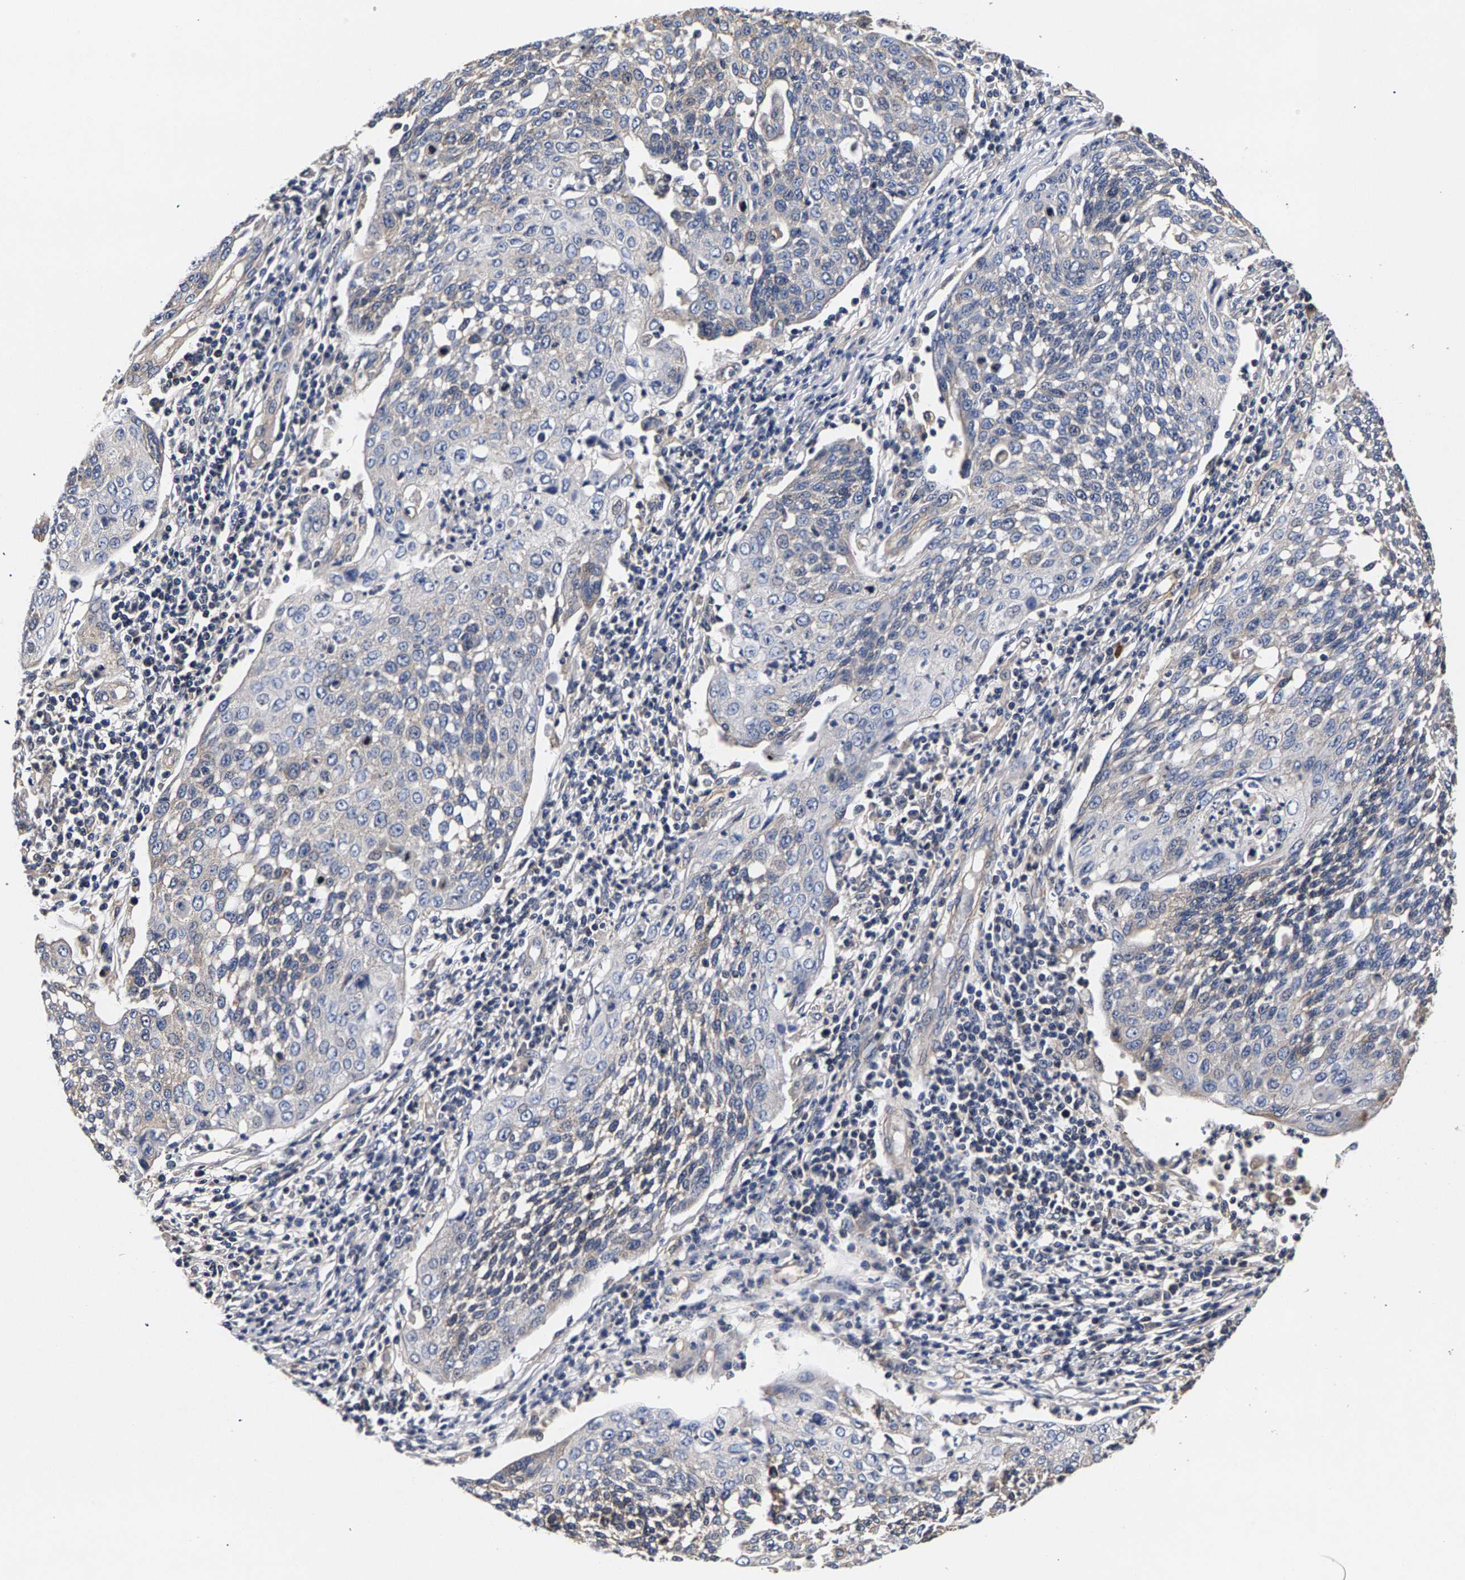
{"staining": {"intensity": "negative", "quantity": "none", "location": "none"}, "tissue": "cervical cancer", "cell_type": "Tumor cells", "image_type": "cancer", "snomed": [{"axis": "morphology", "description": "Squamous cell carcinoma, NOS"}, {"axis": "topography", "description": "Cervix"}], "caption": "Tumor cells are negative for protein expression in human cervical squamous cell carcinoma.", "gene": "MARCHF7", "patient": {"sex": "female", "age": 34}}